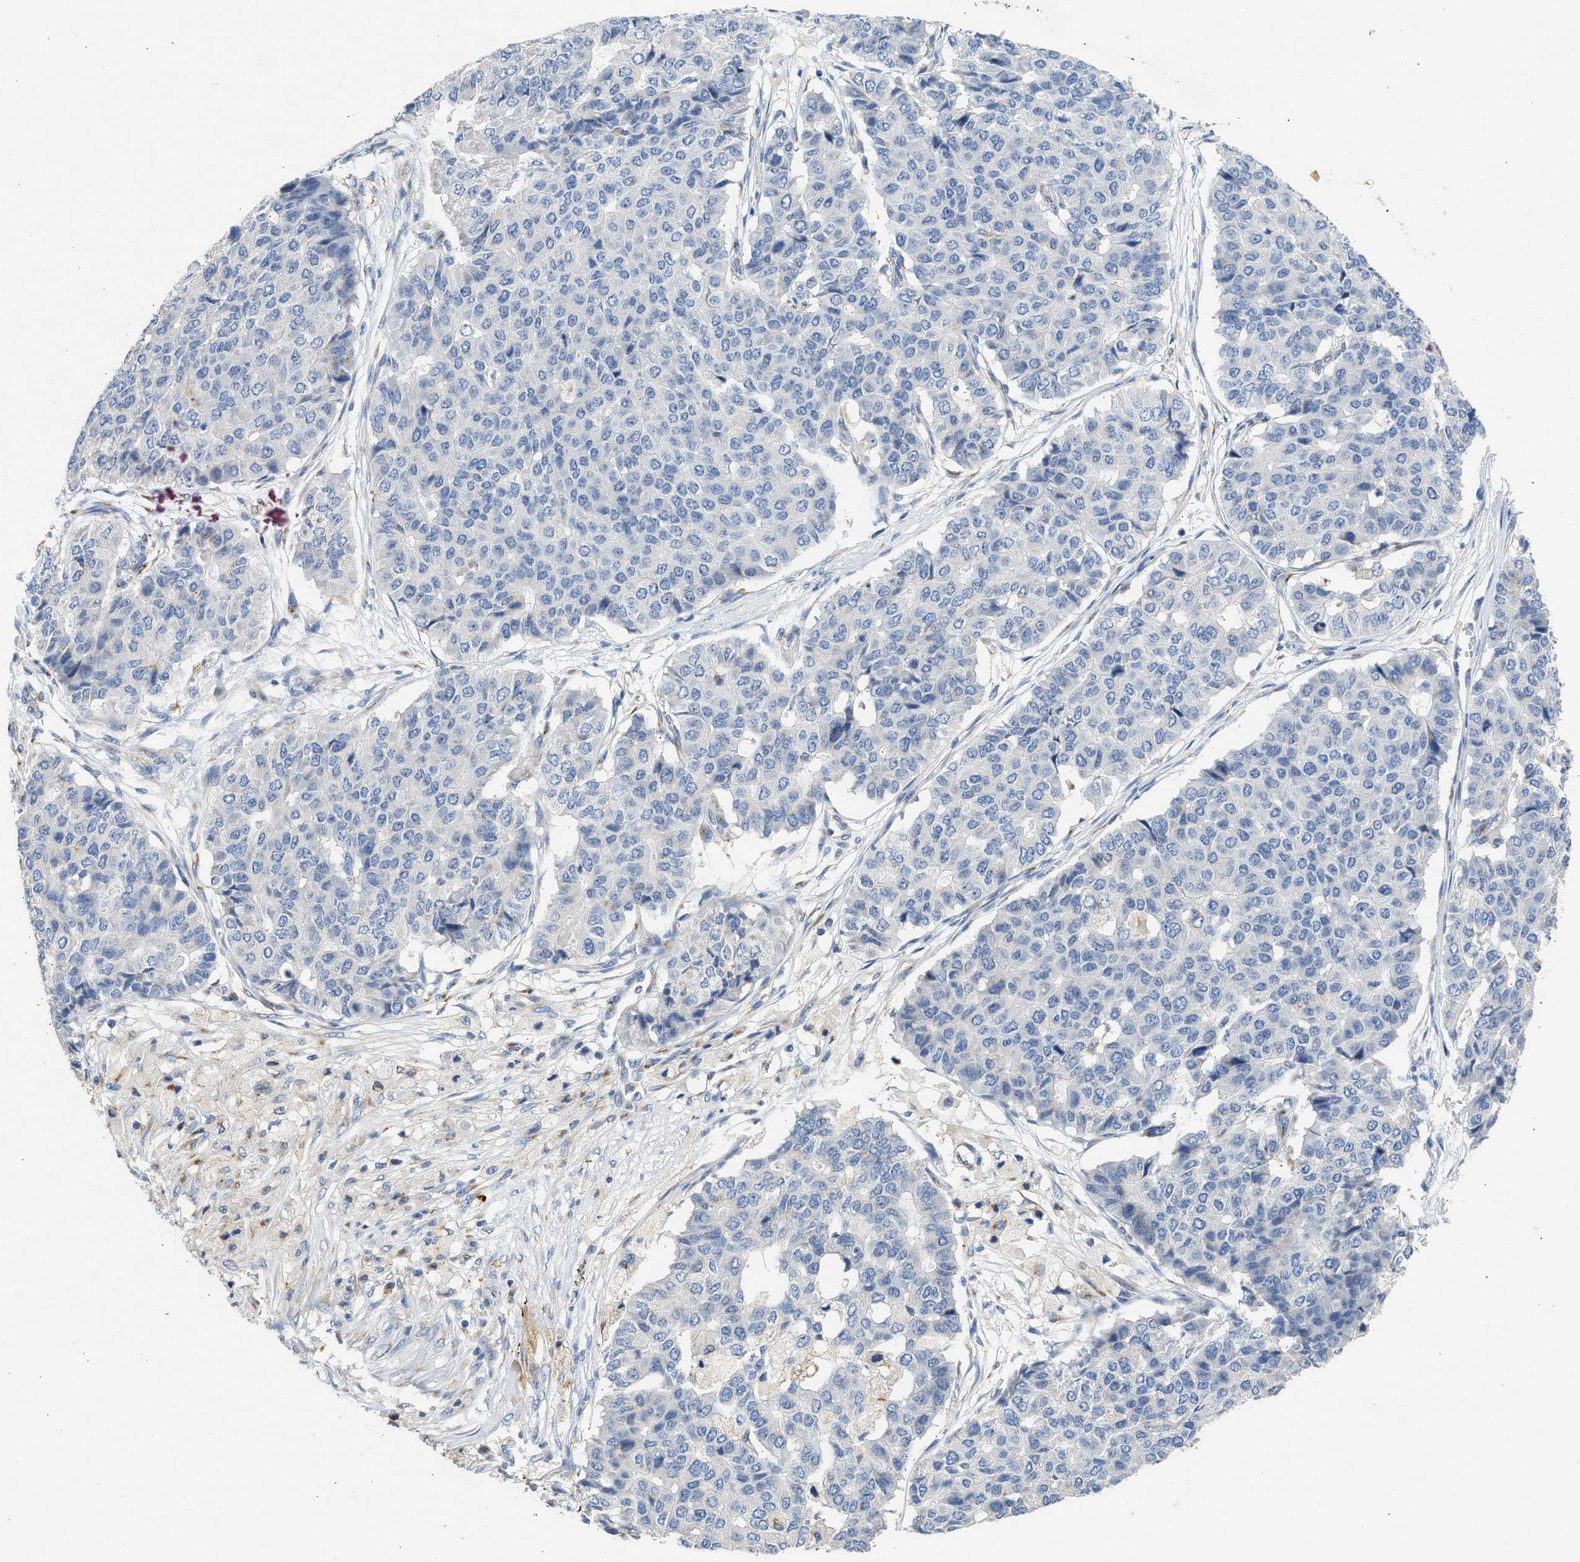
{"staining": {"intensity": "negative", "quantity": "none", "location": "none"}, "tissue": "pancreatic cancer", "cell_type": "Tumor cells", "image_type": "cancer", "snomed": [{"axis": "morphology", "description": "Adenocarcinoma, NOS"}, {"axis": "topography", "description": "Pancreas"}], "caption": "An image of pancreatic cancer (adenocarcinoma) stained for a protein reveals no brown staining in tumor cells.", "gene": "IPO8", "patient": {"sex": "male", "age": 50}}